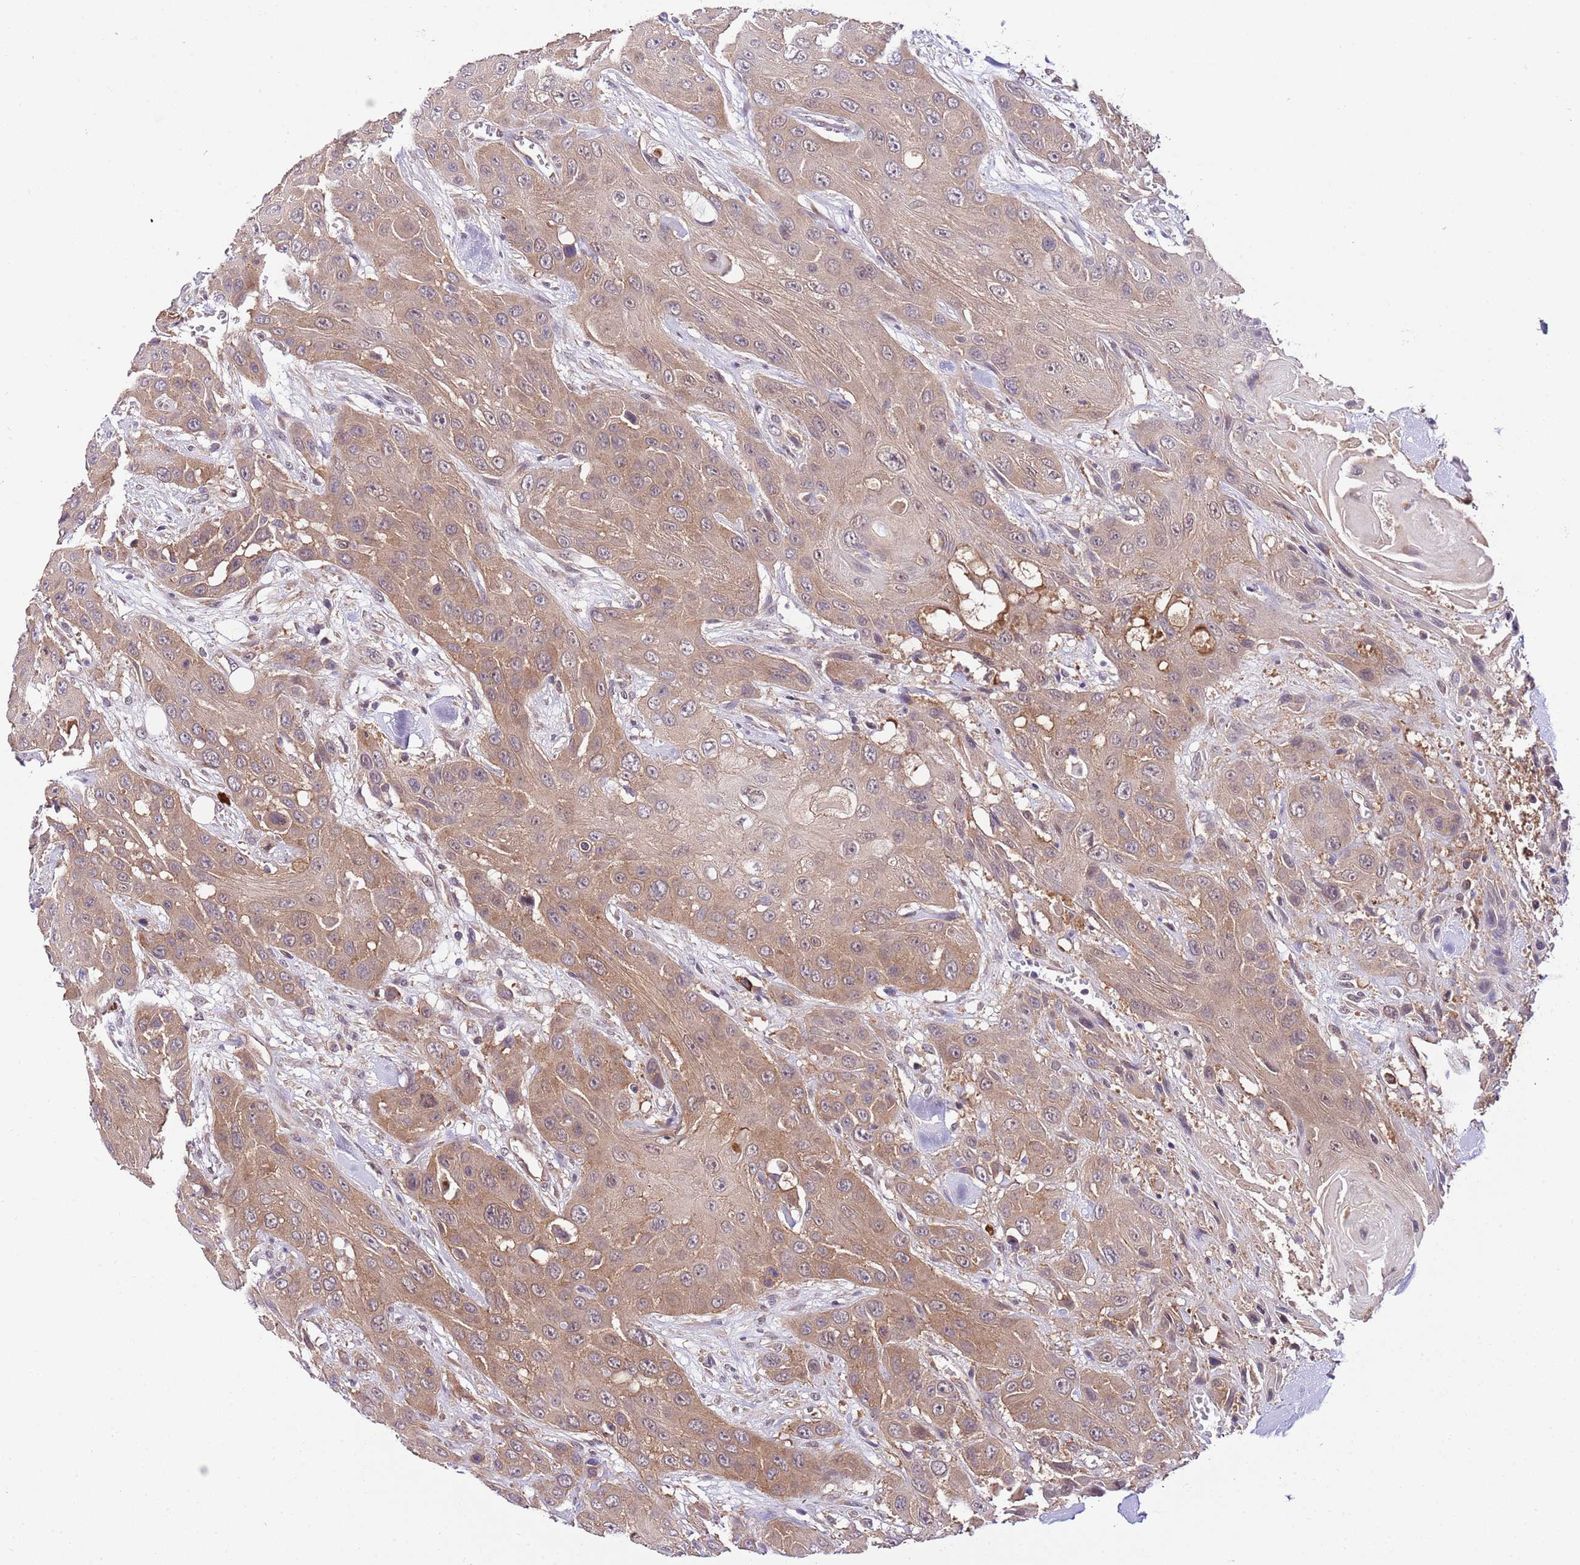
{"staining": {"intensity": "moderate", "quantity": ">75%", "location": "cytoplasmic/membranous"}, "tissue": "head and neck cancer", "cell_type": "Tumor cells", "image_type": "cancer", "snomed": [{"axis": "morphology", "description": "Squamous cell carcinoma, NOS"}, {"axis": "topography", "description": "Head-Neck"}], "caption": "Moderate cytoplasmic/membranous expression for a protein is present in approximately >75% of tumor cells of head and neck squamous cell carcinoma using immunohistochemistry.", "gene": "DONSON", "patient": {"sex": "male", "age": 81}}